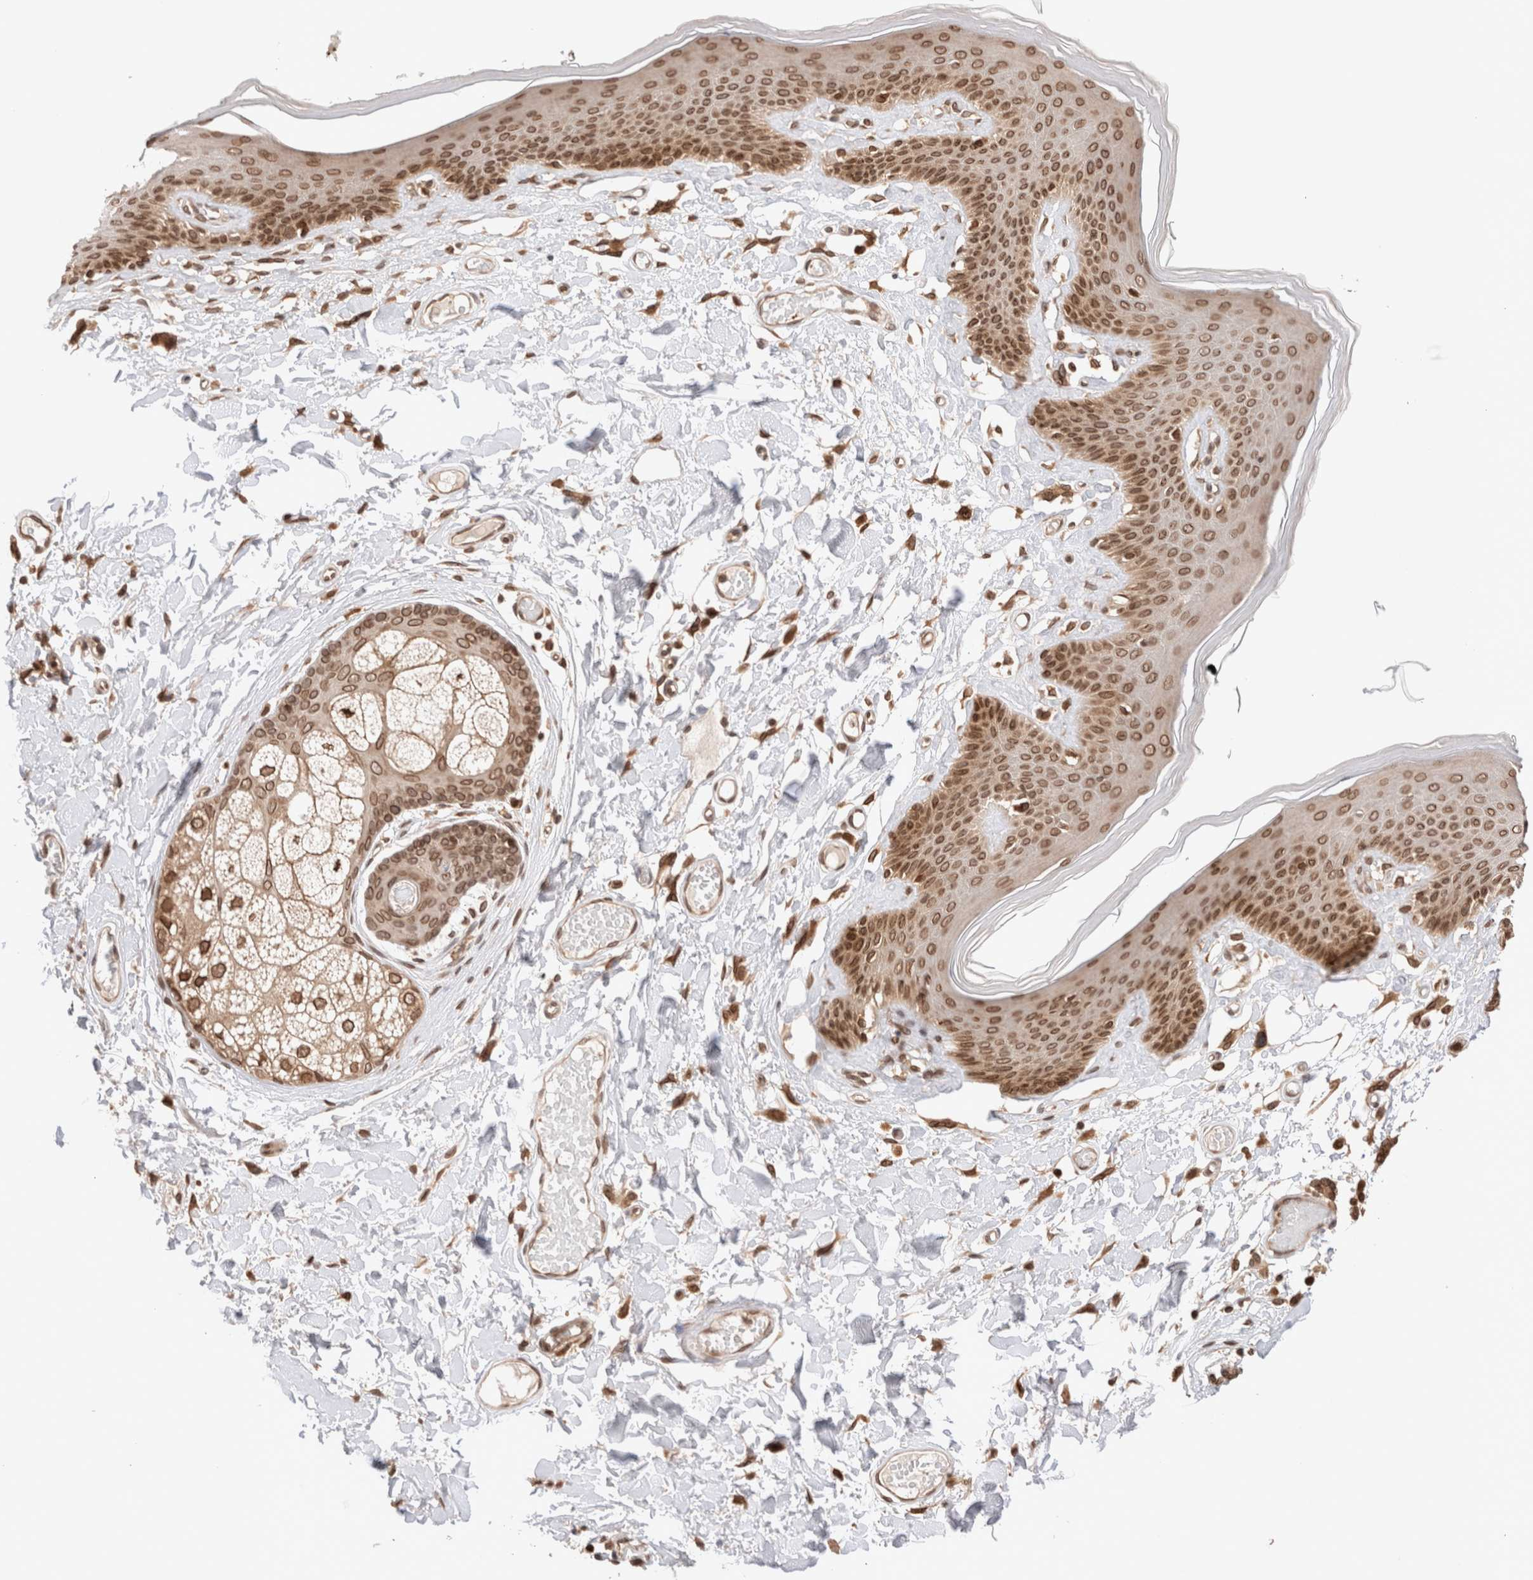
{"staining": {"intensity": "strong", "quantity": ">75%", "location": "cytoplasmic/membranous,nuclear"}, "tissue": "skin", "cell_type": "Epidermal cells", "image_type": "normal", "snomed": [{"axis": "morphology", "description": "Normal tissue, NOS"}, {"axis": "topography", "description": "Vulva"}], "caption": "High-magnification brightfield microscopy of unremarkable skin stained with DAB (3,3'-diaminobenzidine) (brown) and counterstained with hematoxylin (blue). epidermal cells exhibit strong cytoplasmic/membranous,nuclear expression is identified in about>75% of cells. Using DAB (3,3'-diaminobenzidine) (brown) and hematoxylin (blue) stains, captured at high magnification using brightfield microscopy.", "gene": "TPR", "patient": {"sex": "female", "age": 73}}